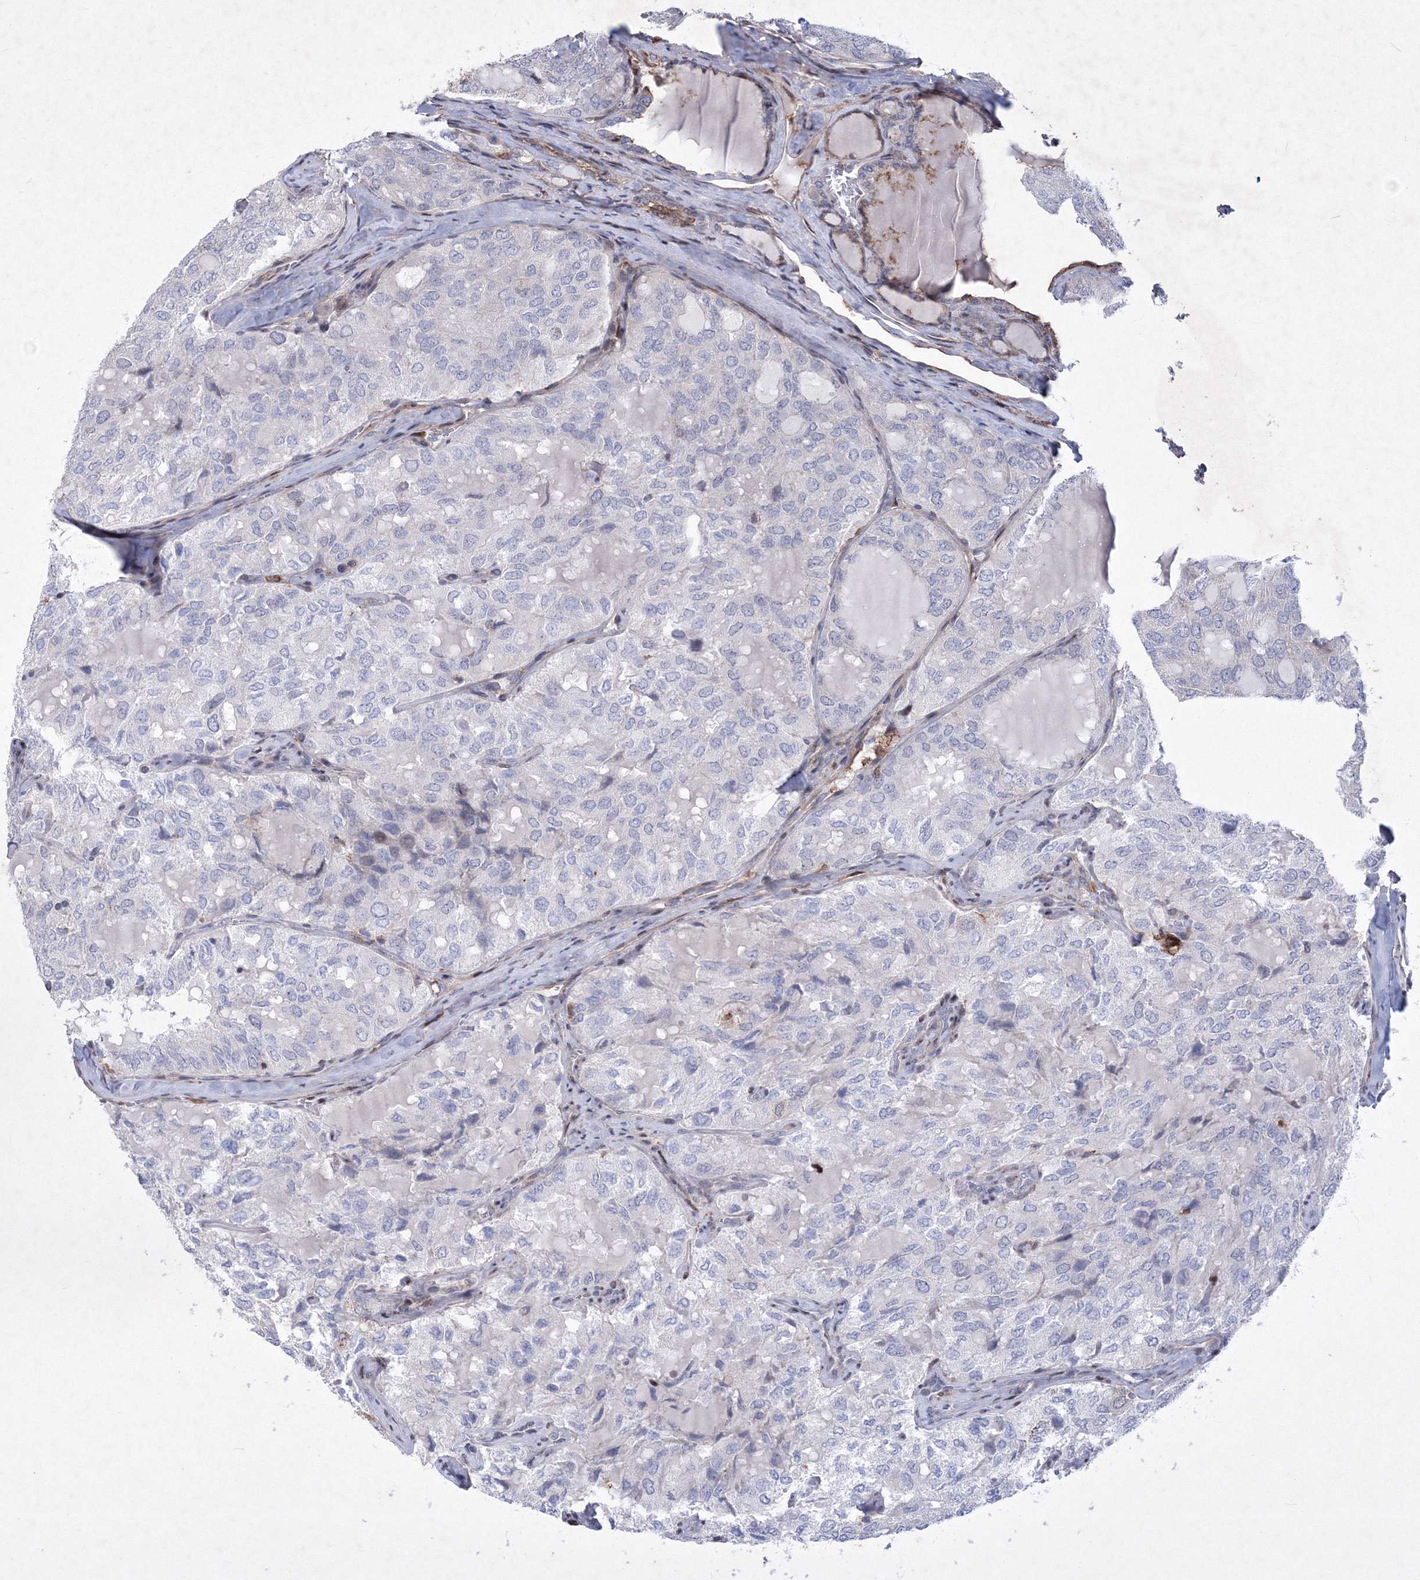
{"staining": {"intensity": "negative", "quantity": "none", "location": "none"}, "tissue": "thyroid cancer", "cell_type": "Tumor cells", "image_type": "cancer", "snomed": [{"axis": "morphology", "description": "Follicular adenoma carcinoma, NOS"}, {"axis": "topography", "description": "Thyroid gland"}], "caption": "There is no significant staining in tumor cells of thyroid cancer (follicular adenoma carcinoma).", "gene": "RNPEPL1", "patient": {"sex": "male", "age": 75}}